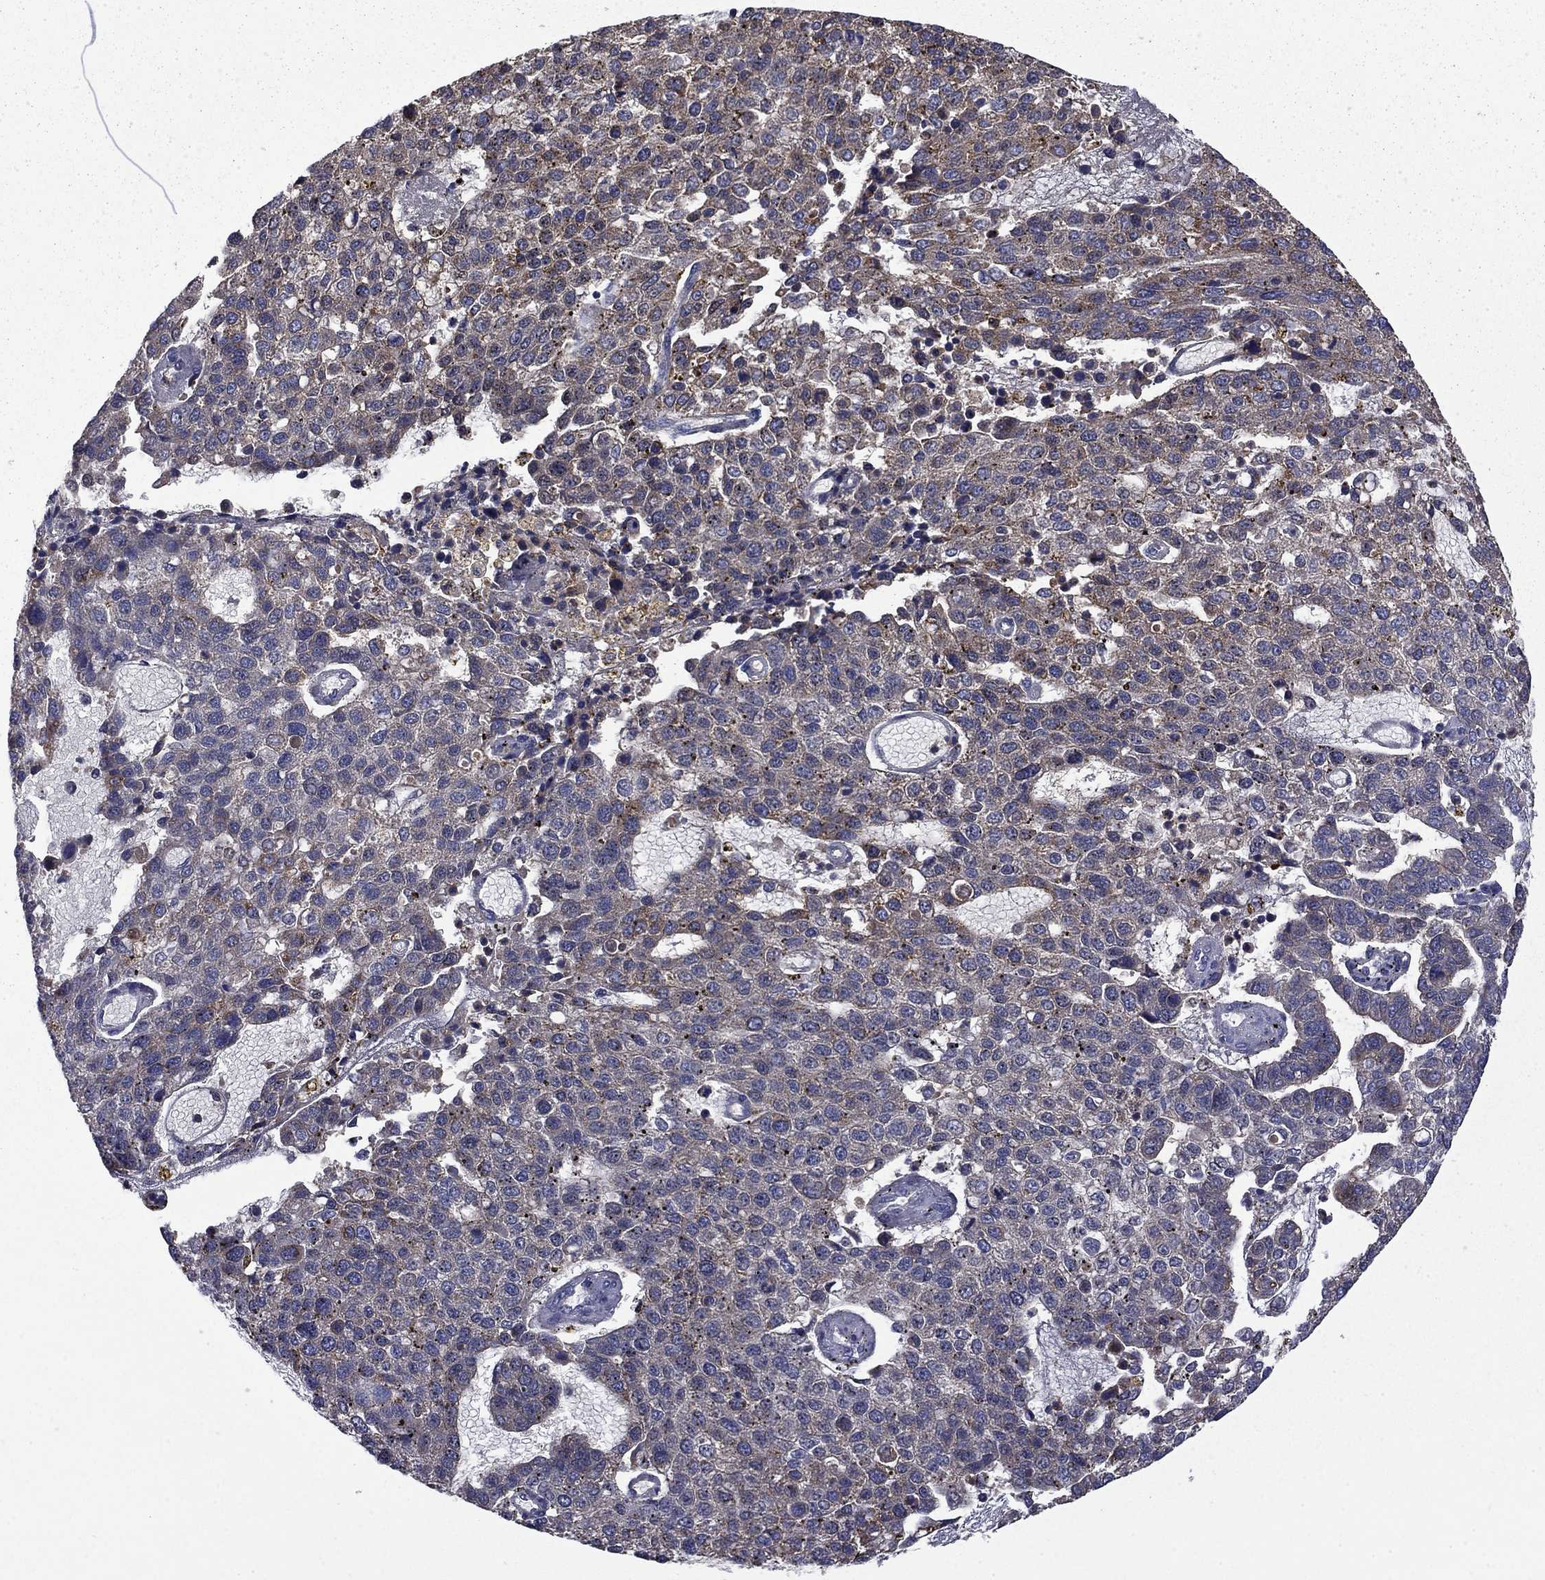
{"staining": {"intensity": "negative", "quantity": "none", "location": "none"}, "tissue": "pancreatic cancer", "cell_type": "Tumor cells", "image_type": "cancer", "snomed": [{"axis": "morphology", "description": "Adenocarcinoma, NOS"}, {"axis": "topography", "description": "Pancreas"}], "caption": "DAB (3,3'-diaminobenzidine) immunohistochemical staining of adenocarcinoma (pancreatic) demonstrates no significant expression in tumor cells.", "gene": "CEACAM7", "patient": {"sex": "female", "age": 61}}